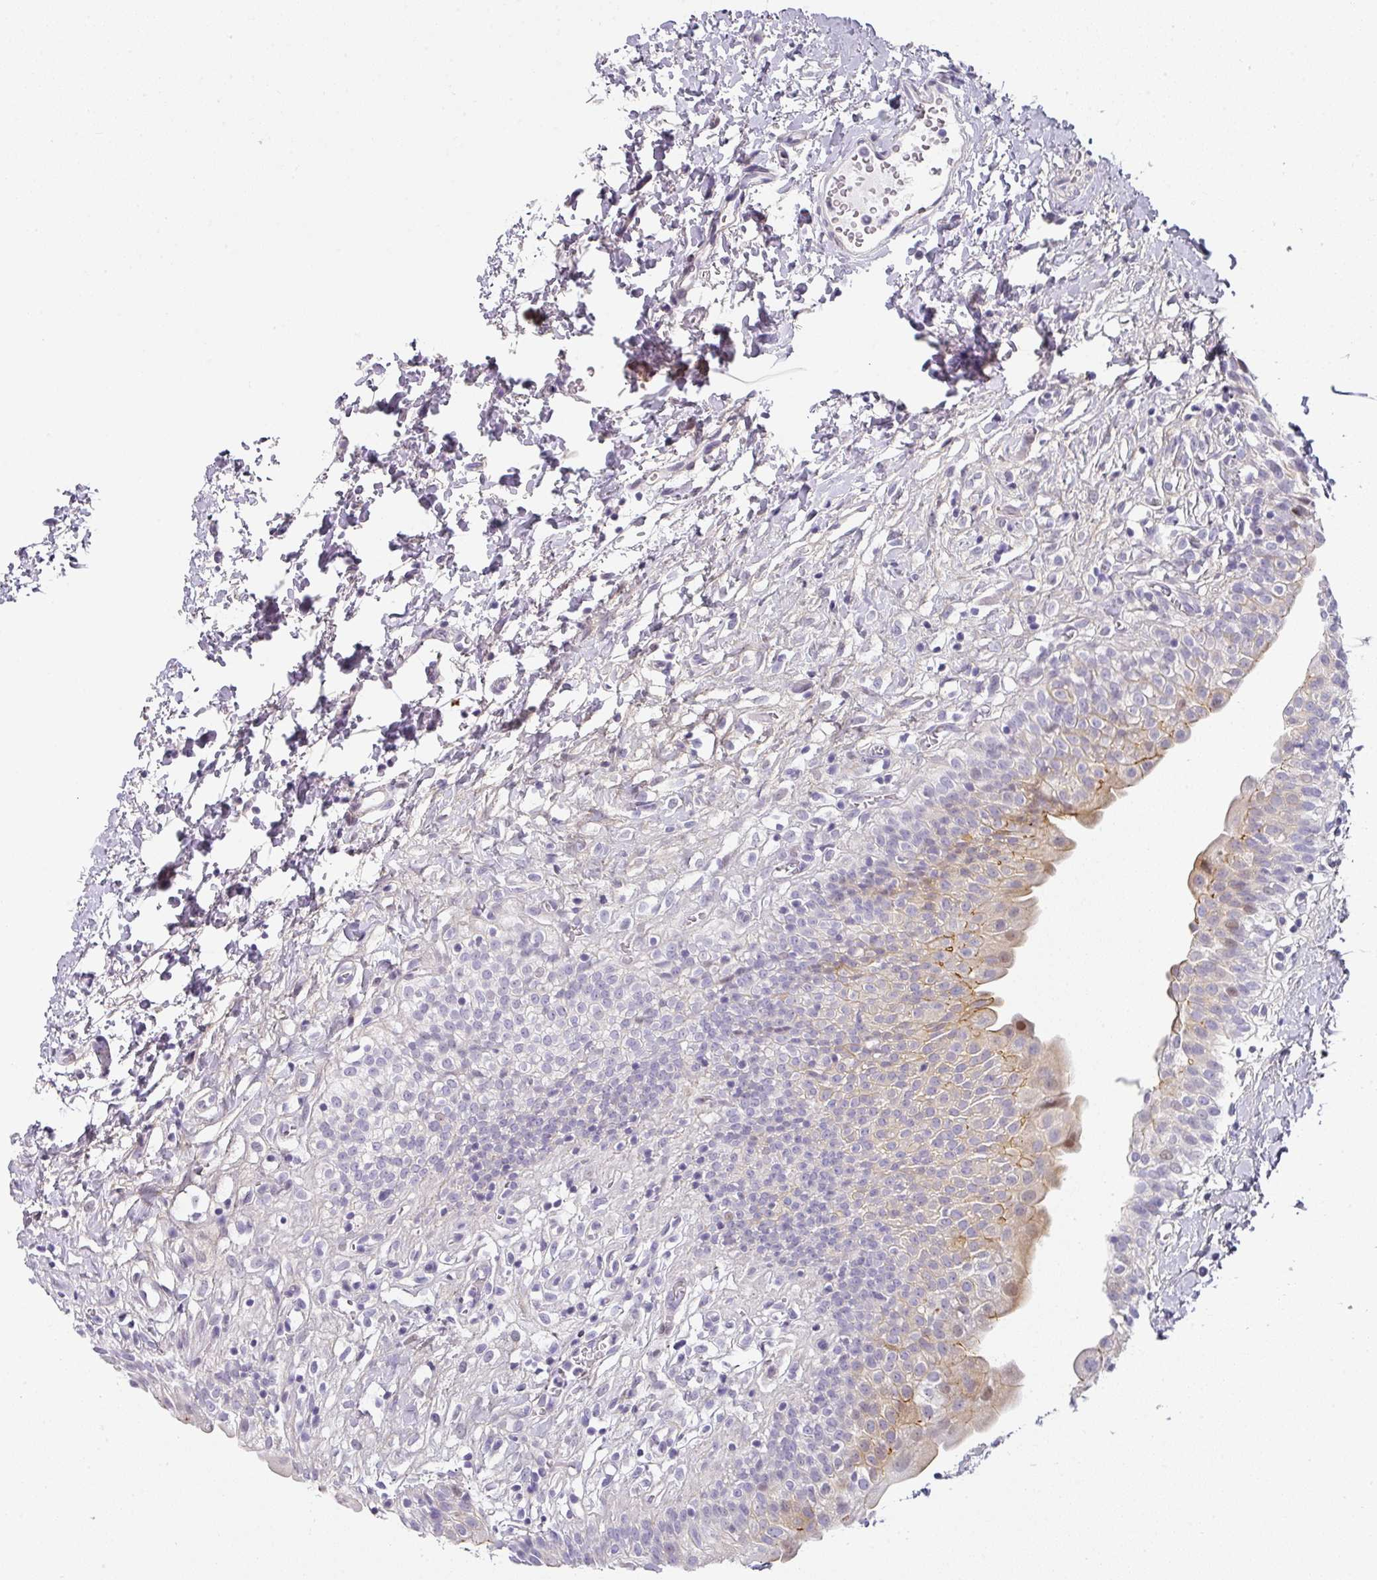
{"staining": {"intensity": "moderate", "quantity": "<25%", "location": "cytoplasmic/membranous,nuclear"}, "tissue": "urinary bladder", "cell_type": "Urothelial cells", "image_type": "normal", "snomed": [{"axis": "morphology", "description": "Normal tissue, NOS"}, {"axis": "topography", "description": "Urinary bladder"}], "caption": "This is an image of IHC staining of benign urinary bladder, which shows moderate staining in the cytoplasmic/membranous,nuclear of urothelial cells.", "gene": "ANKRD29", "patient": {"sex": "male", "age": 51}}